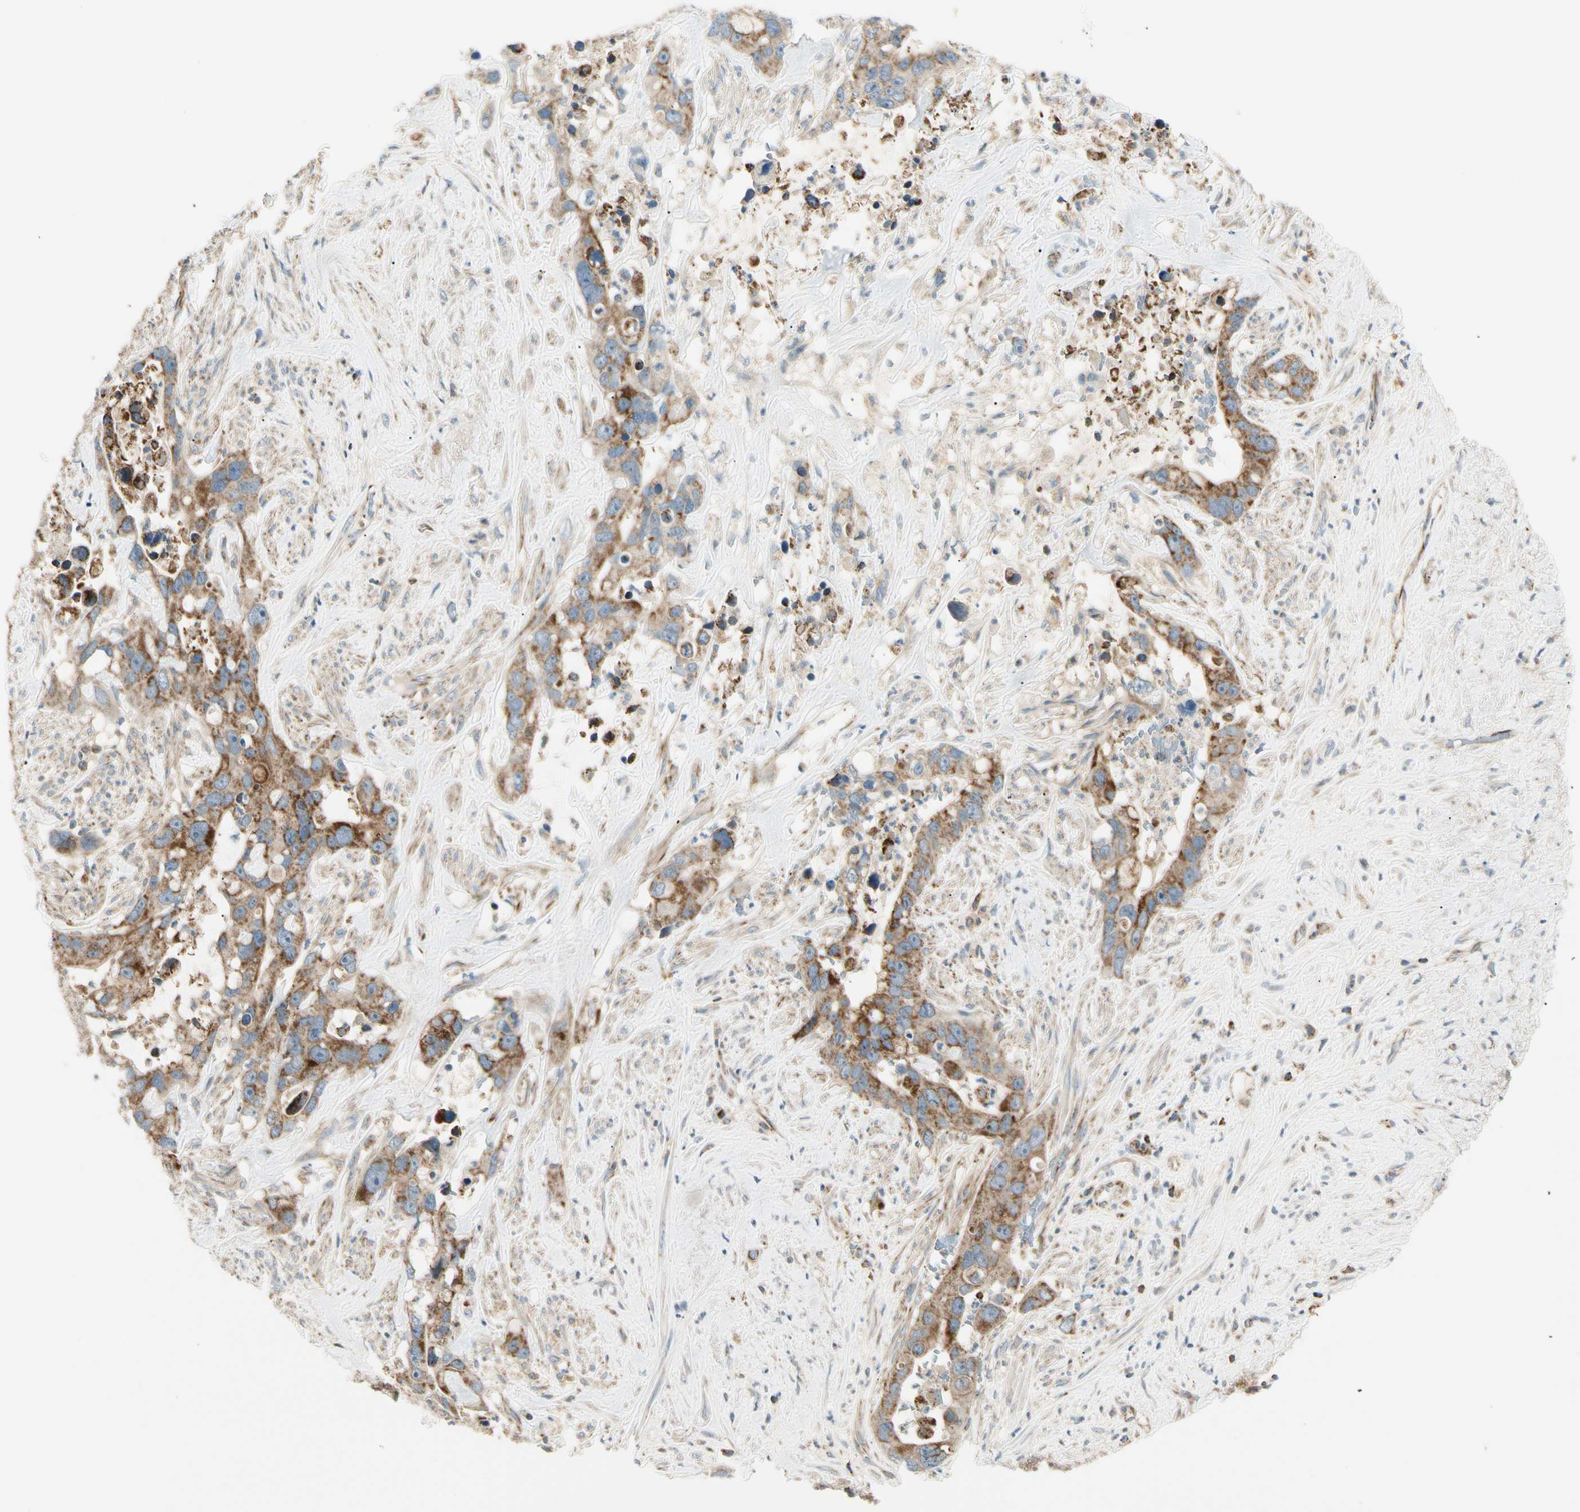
{"staining": {"intensity": "strong", "quantity": ">75%", "location": "cytoplasmic/membranous"}, "tissue": "liver cancer", "cell_type": "Tumor cells", "image_type": "cancer", "snomed": [{"axis": "morphology", "description": "Cholangiocarcinoma"}, {"axis": "topography", "description": "Liver"}], "caption": "Approximately >75% of tumor cells in liver cancer show strong cytoplasmic/membranous protein staining as visualized by brown immunohistochemical staining.", "gene": "TBC1D10A", "patient": {"sex": "female", "age": 65}}